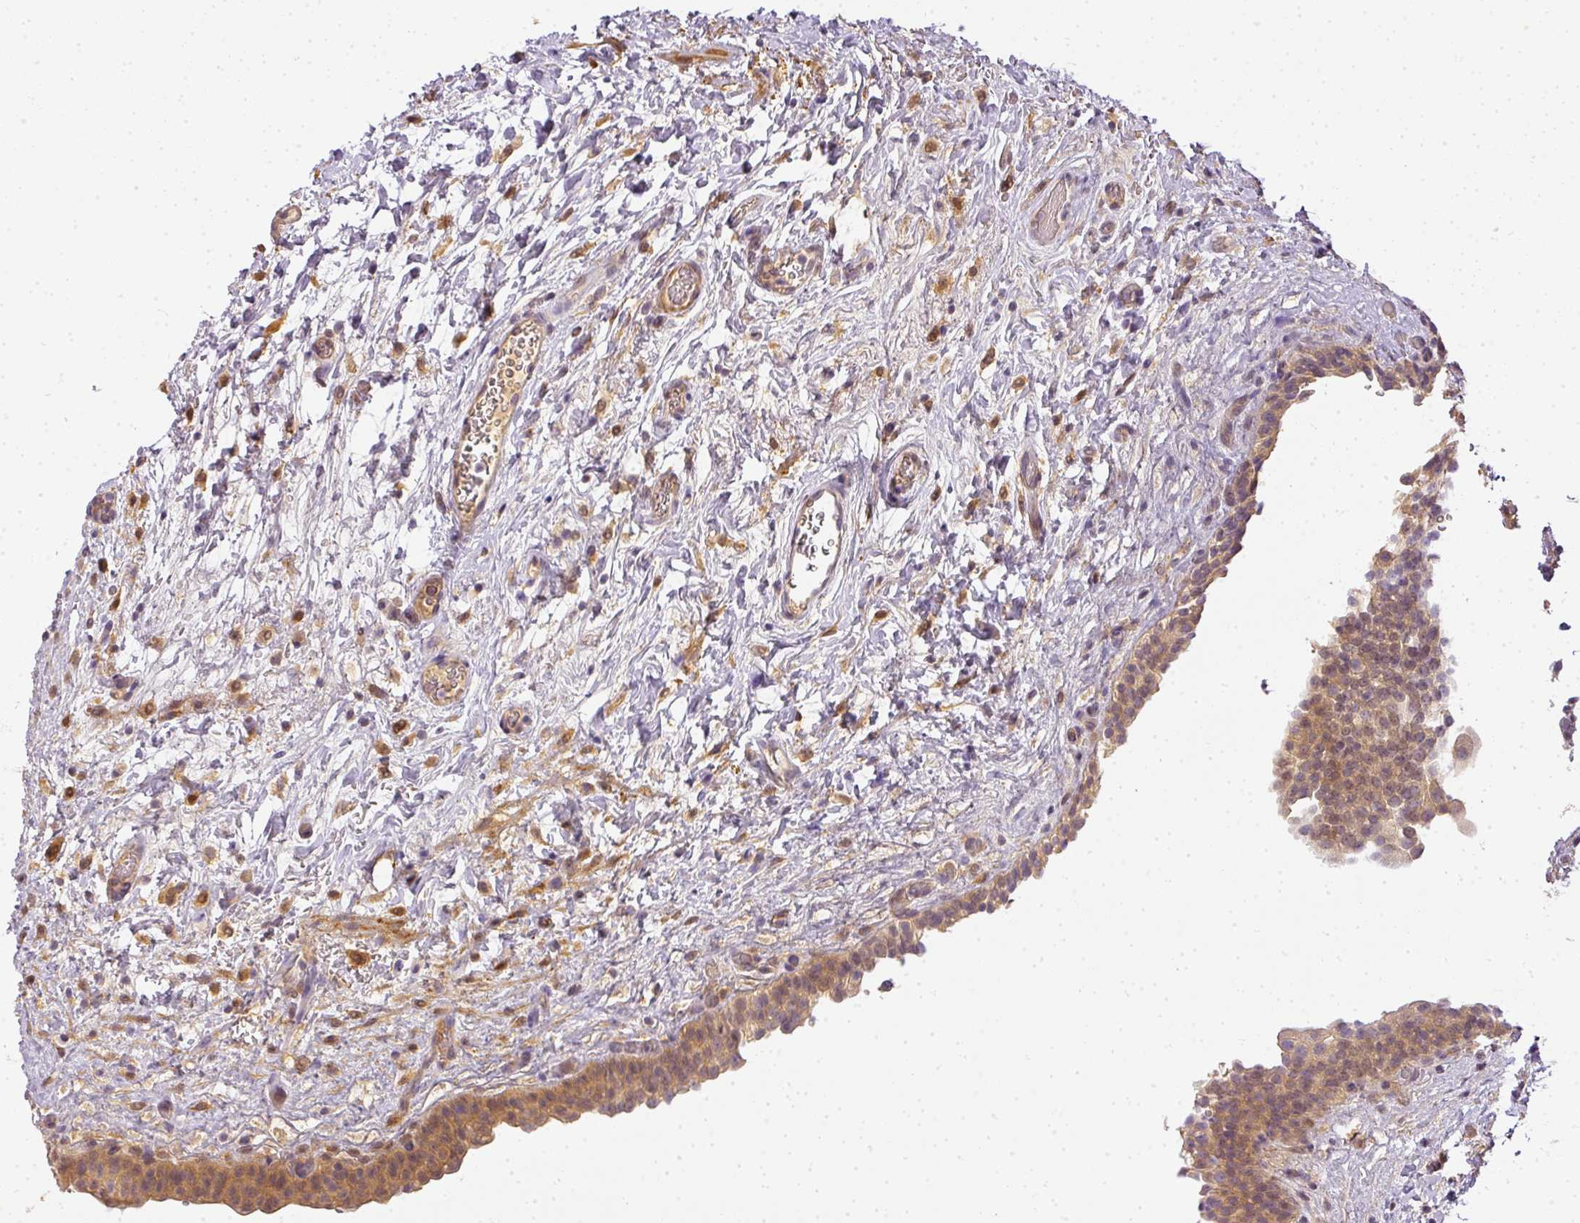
{"staining": {"intensity": "moderate", "quantity": ">75%", "location": "cytoplasmic/membranous"}, "tissue": "urinary bladder", "cell_type": "Urothelial cells", "image_type": "normal", "snomed": [{"axis": "morphology", "description": "Normal tissue, NOS"}, {"axis": "topography", "description": "Urinary bladder"}], "caption": "Protein expression analysis of benign human urinary bladder reveals moderate cytoplasmic/membranous positivity in approximately >75% of urothelial cells.", "gene": "ADH5", "patient": {"sex": "male", "age": 69}}